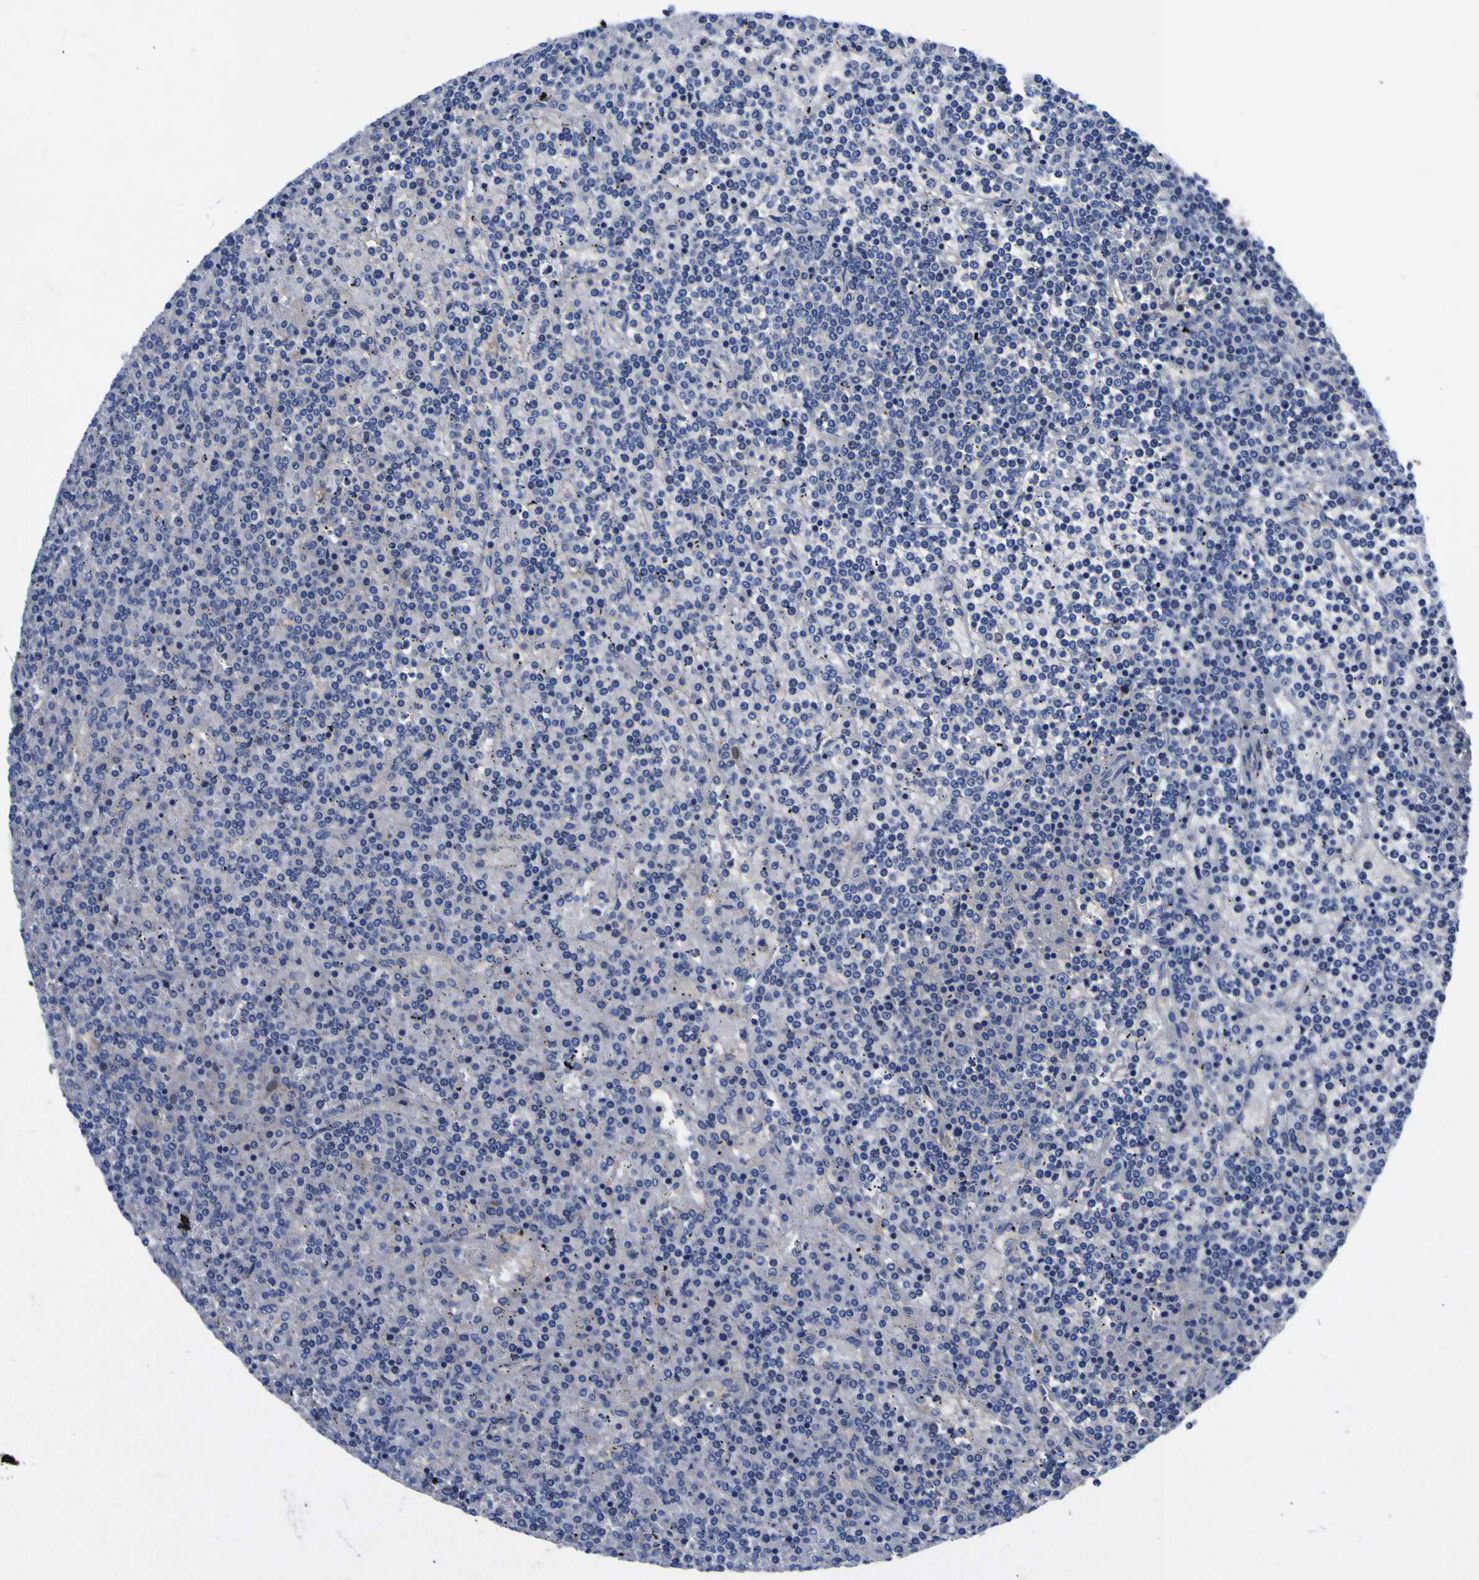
{"staining": {"intensity": "negative", "quantity": "none", "location": "none"}, "tissue": "lymphoma", "cell_type": "Tumor cells", "image_type": "cancer", "snomed": [{"axis": "morphology", "description": "Malignant lymphoma, non-Hodgkin's type, Low grade"}, {"axis": "topography", "description": "Spleen"}], "caption": "Low-grade malignant lymphoma, non-Hodgkin's type stained for a protein using immunohistochemistry exhibits no positivity tumor cells.", "gene": "VASN", "patient": {"sex": "female", "age": 19}}